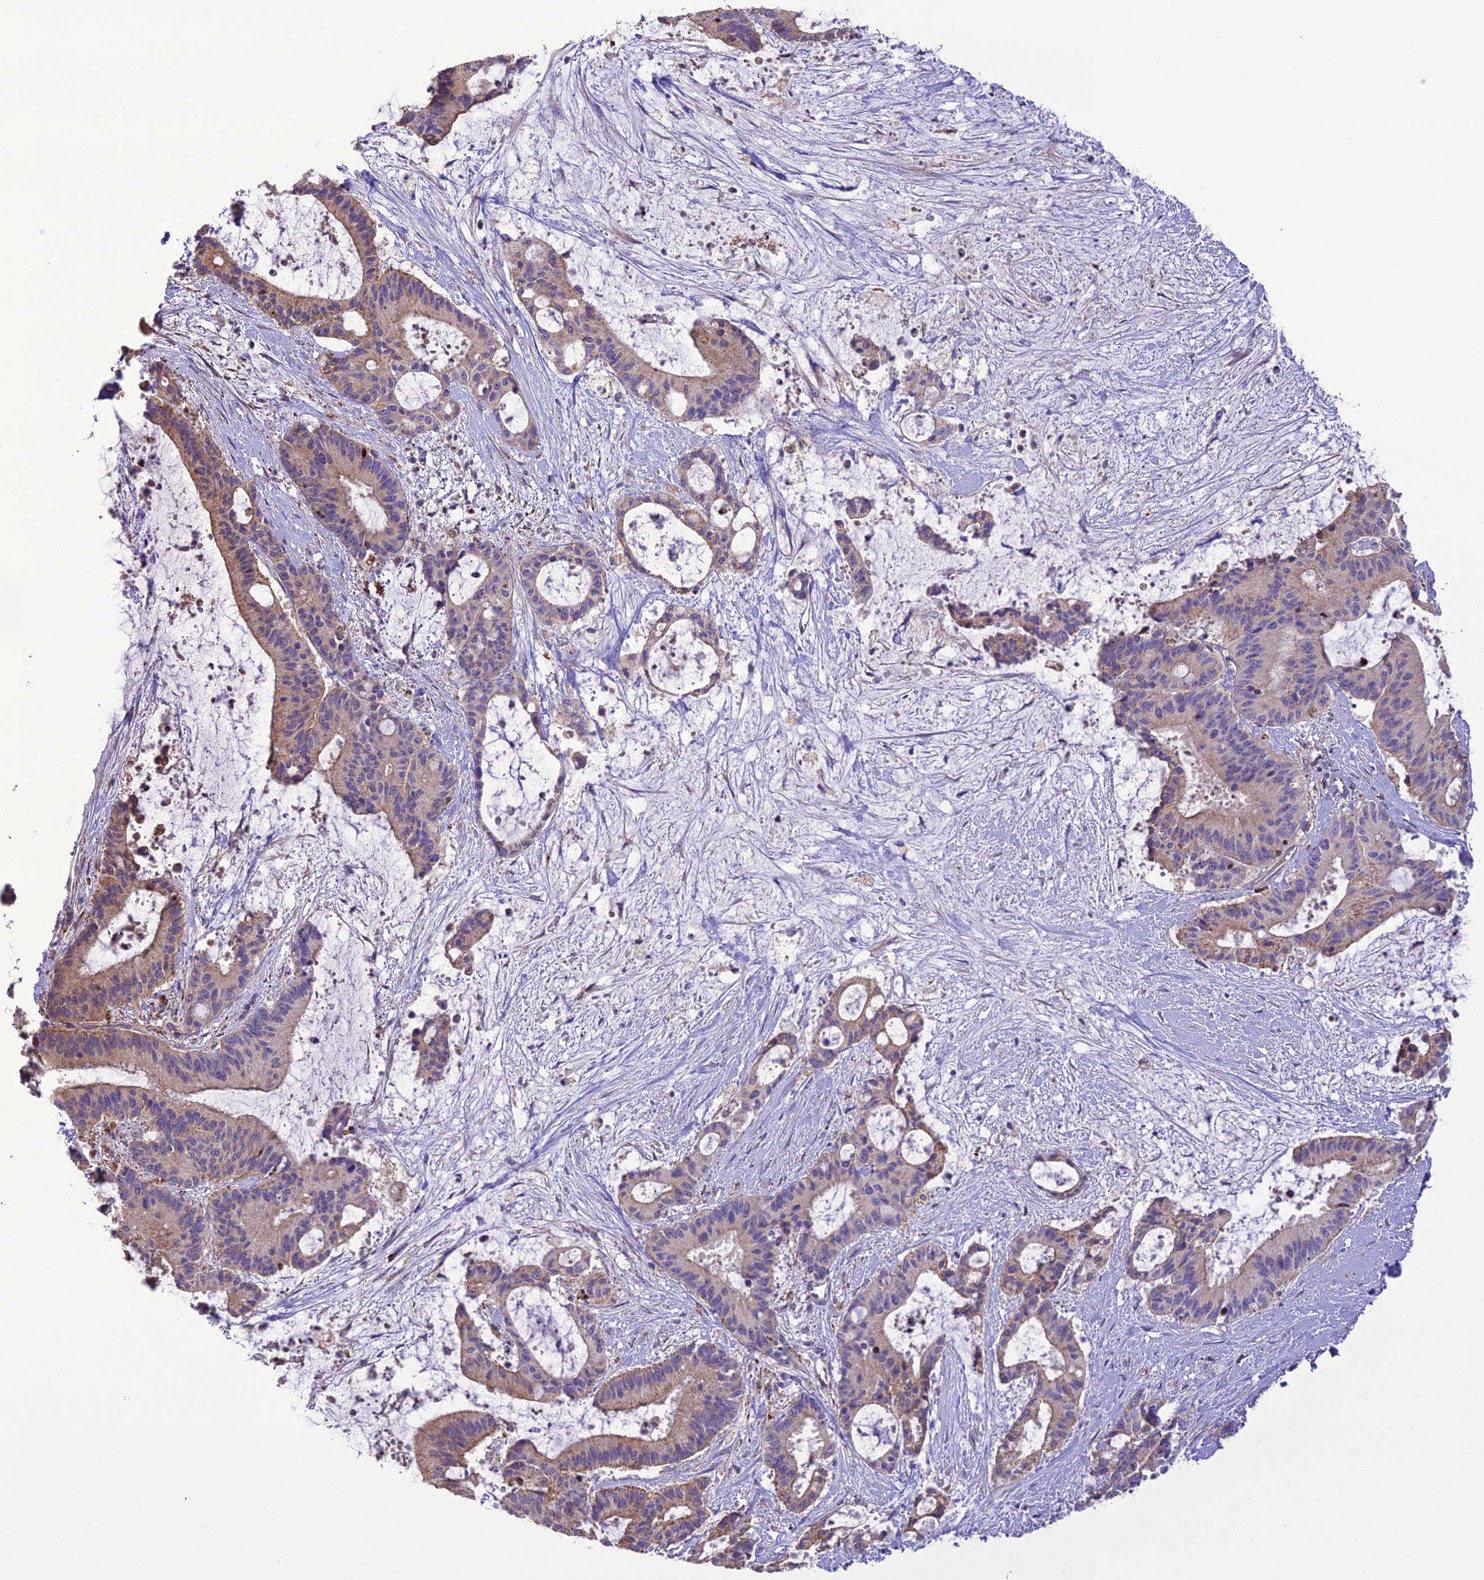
{"staining": {"intensity": "weak", "quantity": ">75%", "location": "cytoplasmic/membranous"}, "tissue": "liver cancer", "cell_type": "Tumor cells", "image_type": "cancer", "snomed": [{"axis": "morphology", "description": "Normal tissue, NOS"}, {"axis": "morphology", "description": "Cholangiocarcinoma"}, {"axis": "topography", "description": "Liver"}, {"axis": "topography", "description": "Peripheral nerve tissue"}], "caption": "Weak cytoplasmic/membranous expression is appreciated in about >75% of tumor cells in liver cancer.", "gene": "TBC1D24", "patient": {"sex": "female", "age": 73}}